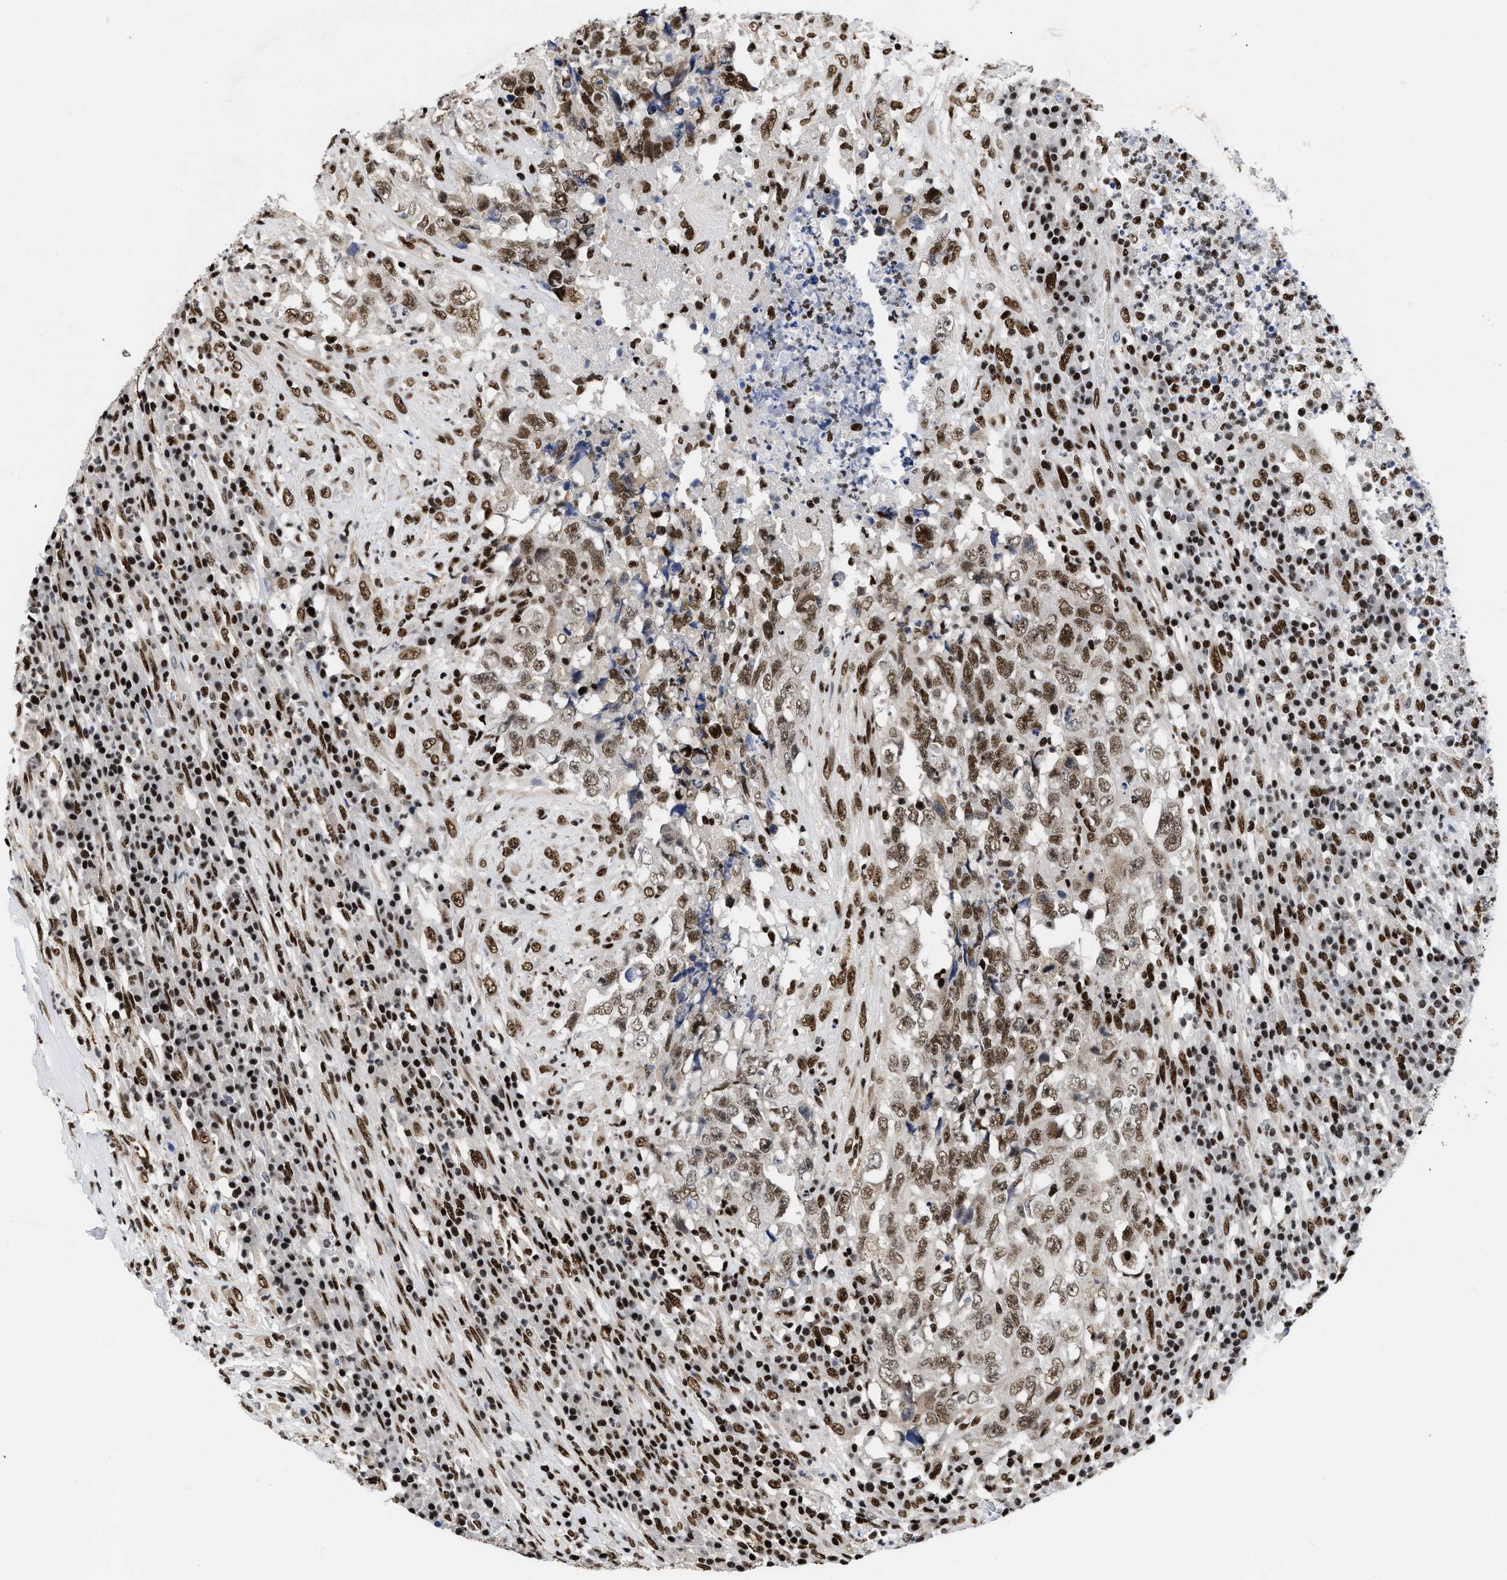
{"staining": {"intensity": "moderate", "quantity": ">75%", "location": "nuclear"}, "tissue": "testis cancer", "cell_type": "Tumor cells", "image_type": "cancer", "snomed": [{"axis": "morphology", "description": "Necrosis, NOS"}, {"axis": "morphology", "description": "Carcinoma, Embryonal, NOS"}, {"axis": "topography", "description": "Testis"}], "caption": "IHC photomicrograph of neoplastic tissue: testis cancer stained using immunohistochemistry demonstrates medium levels of moderate protein expression localized specifically in the nuclear of tumor cells, appearing as a nuclear brown color.", "gene": "CREB1", "patient": {"sex": "male", "age": 19}}